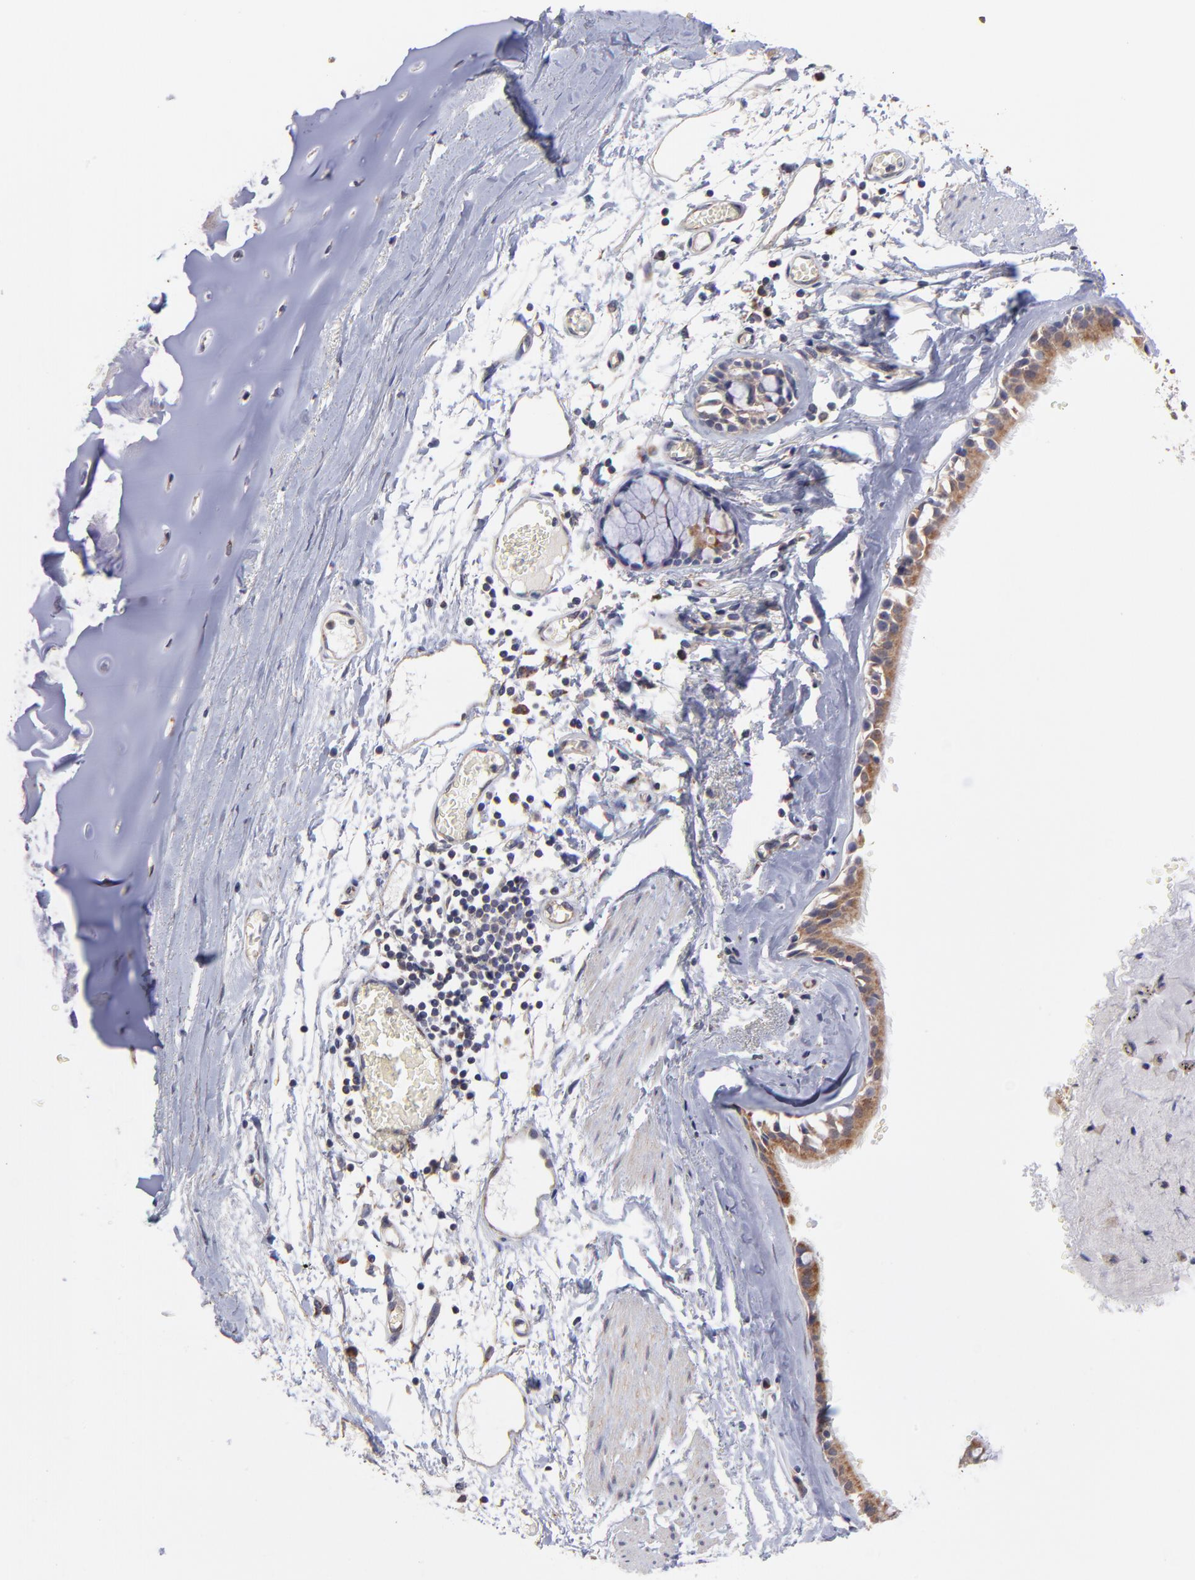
{"staining": {"intensity": "strong", "quantity": ">75%", "location": "cytoplasmic/membranous"}, "tissue": "bronchus", "cell_type": "Respiratory epithelial cells", "image_type": "normal", "snomed": [{"axis": "morphology", "description": "Normal tissue, NOS"}, {"axis": "topography", "description": "Bronchus"}, {"axis": "topography", "description": "Lung"}], "caption": "Bronchus stained with a protein marker reveals strong staining in respiratory epithelial cells.", "gene": "UBE2H", "patient": {"sex": "female", "age": 56}}